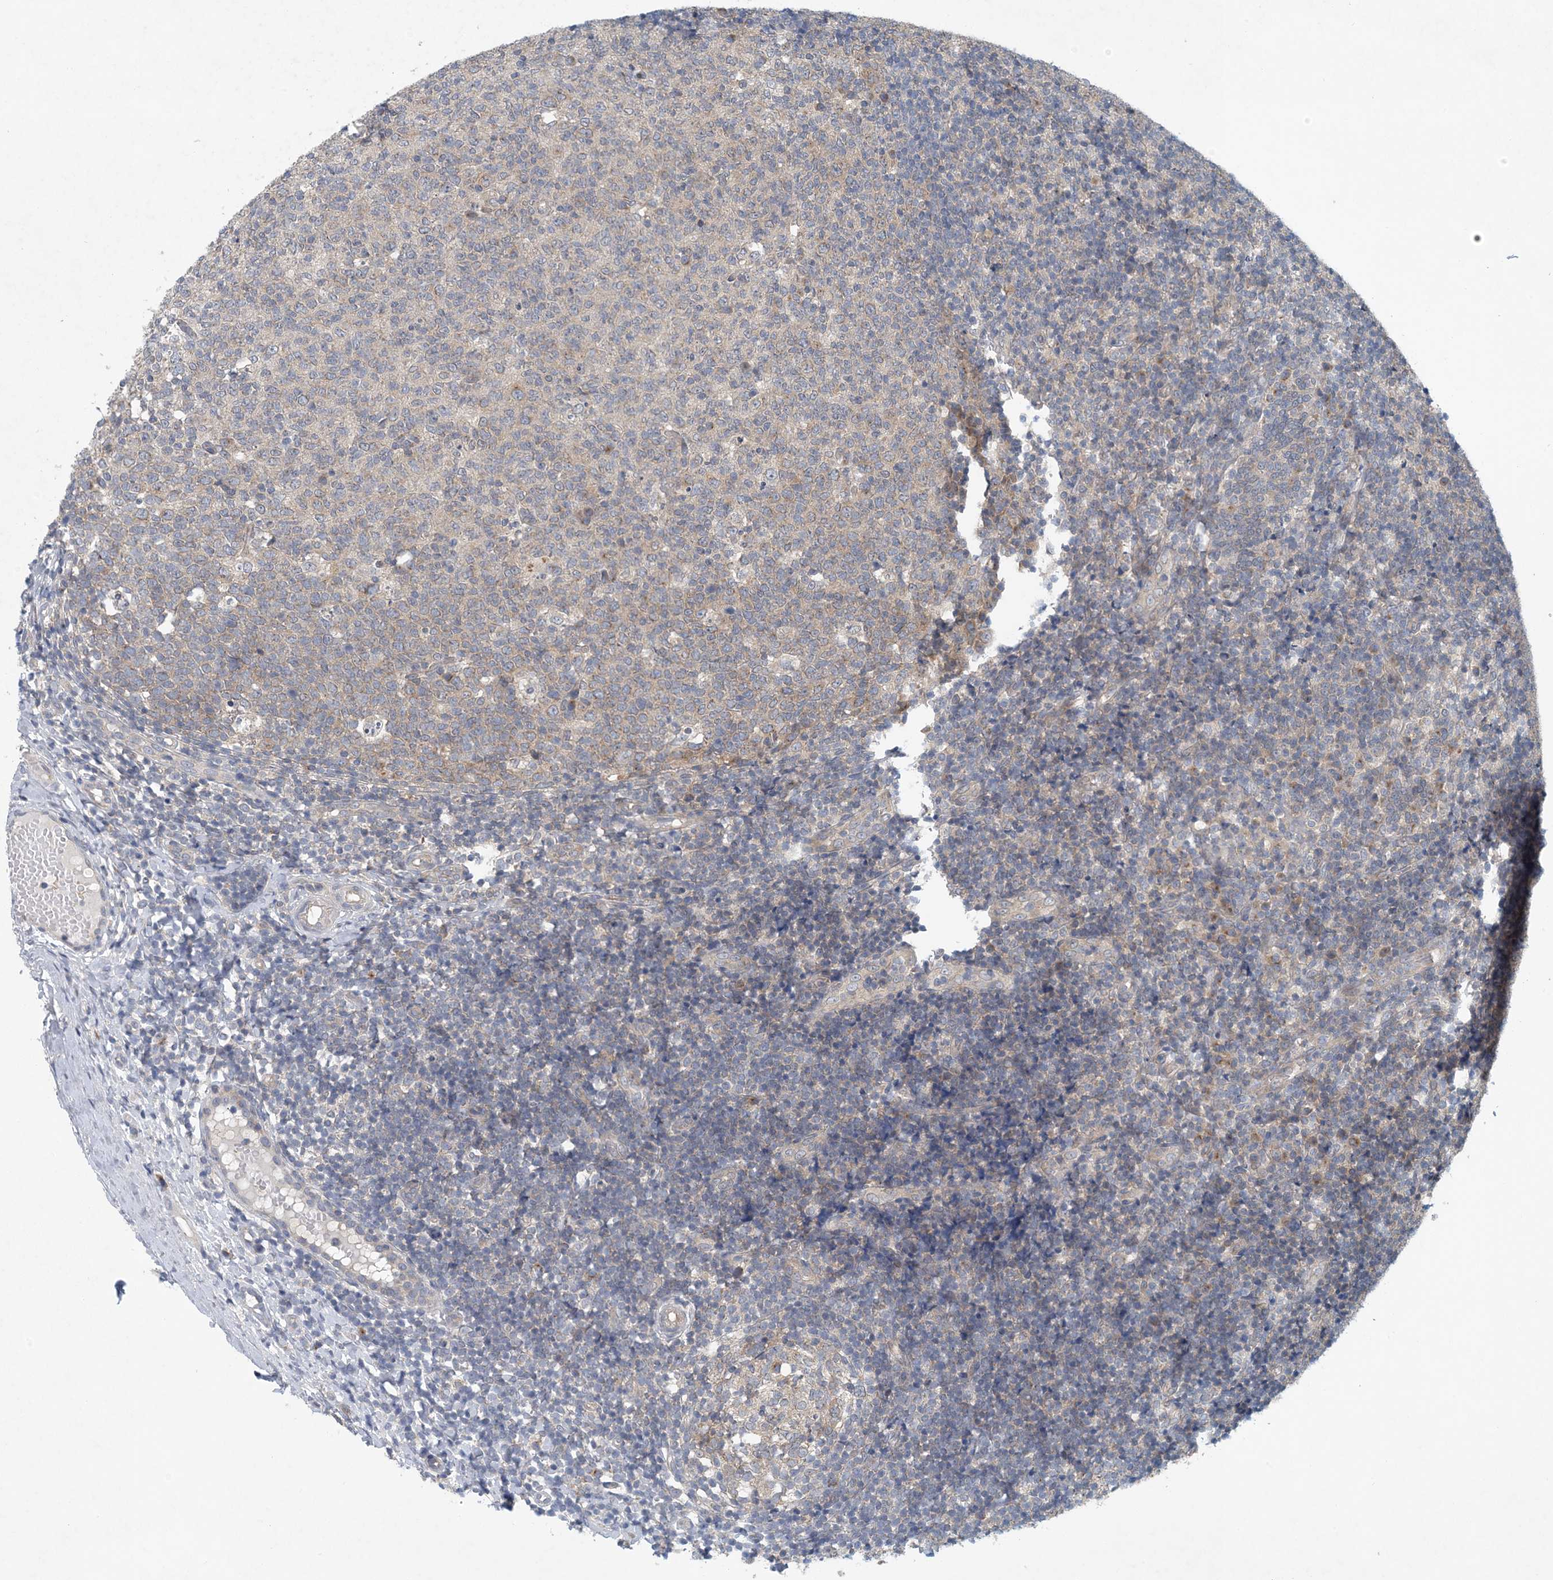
{"staining": {"intensity": "weak", "quantity": "25%-75%", "location": "cytoplasmic/membranous"}, "tissue": "tonsil", "cell_type": "Germinal center cells", "image_type": "normal", "snomed": [{"axis": "morphology", "description": "Normal tissue, NOS"}, {"axis": "topography", "description": "Tonsil"}], "caption": "The image shows immunohistochemical staining of unremarkable tonsil. There is weak cytoplasmic/membranous expression is present in approximately 25%-75% of germinal center cells. Using DAB (3,3'-diaminobenzidine) (brown) and hematoxylin (blue) stains, captured at high magnification using brightfield microscopy.", "gene": "HIKESHI", "patient": {"sex": "female", "age": 19}}